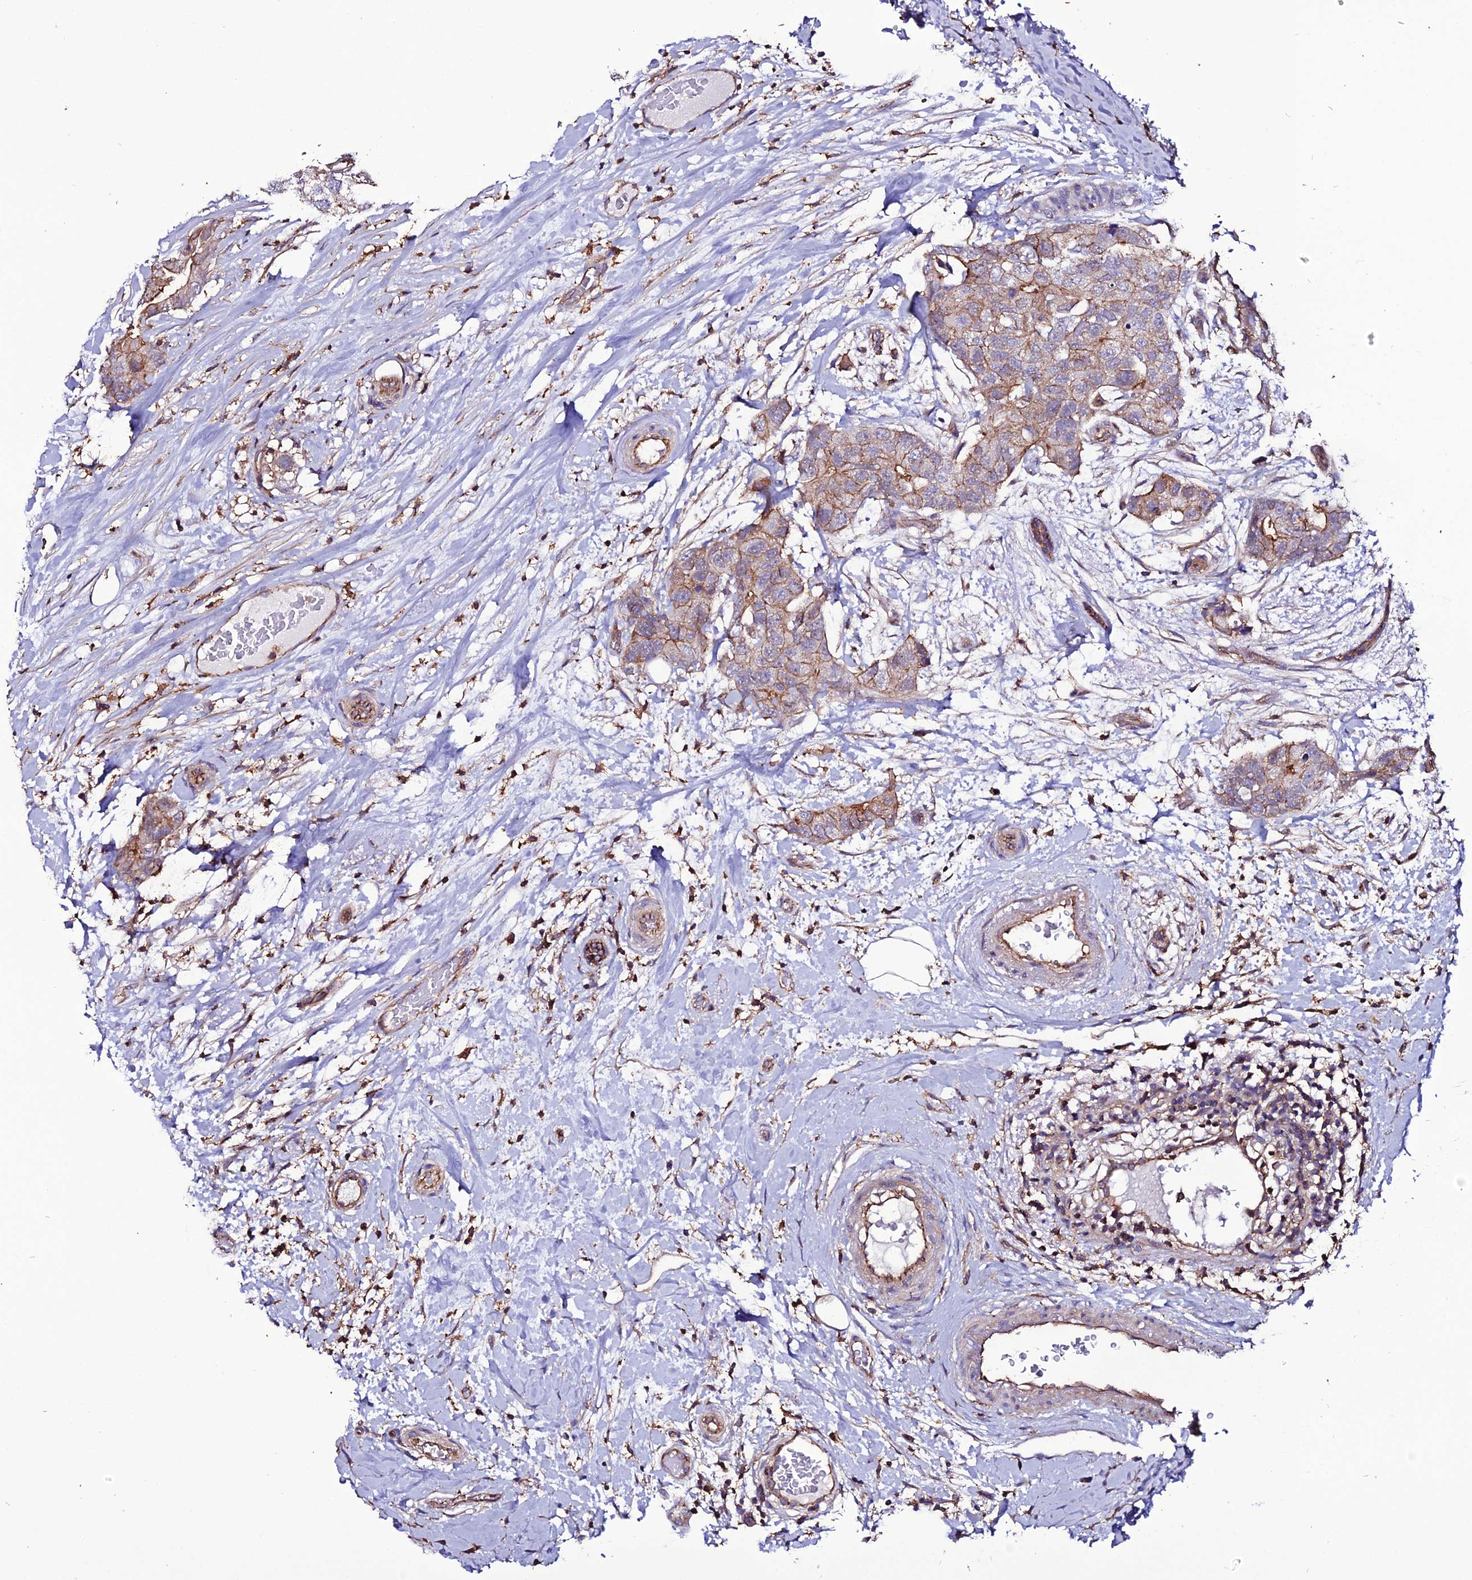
{"staining": {"intensity": "moderate", "quantity": "25%-75%", "location": "cytoplasmic/membranous"}, "tissue": "breast cancer", "cell_type": "Tumor cells", "image_type": "cancer", "snomed": [{"axis": "morphology", "description": "Duct carcinoma"}, {"axis": "topography", "description": "Breast"}], "caption": "Immunohistochemical staining of human breast invasive ductal carcinoma demonstrates medium levels of moderate cytoplasmic/membranous protein positivity in about 25%-75% of tumor cells.", "gene": "USP17L15", "patient": {"sex": "female", "age": 62}}